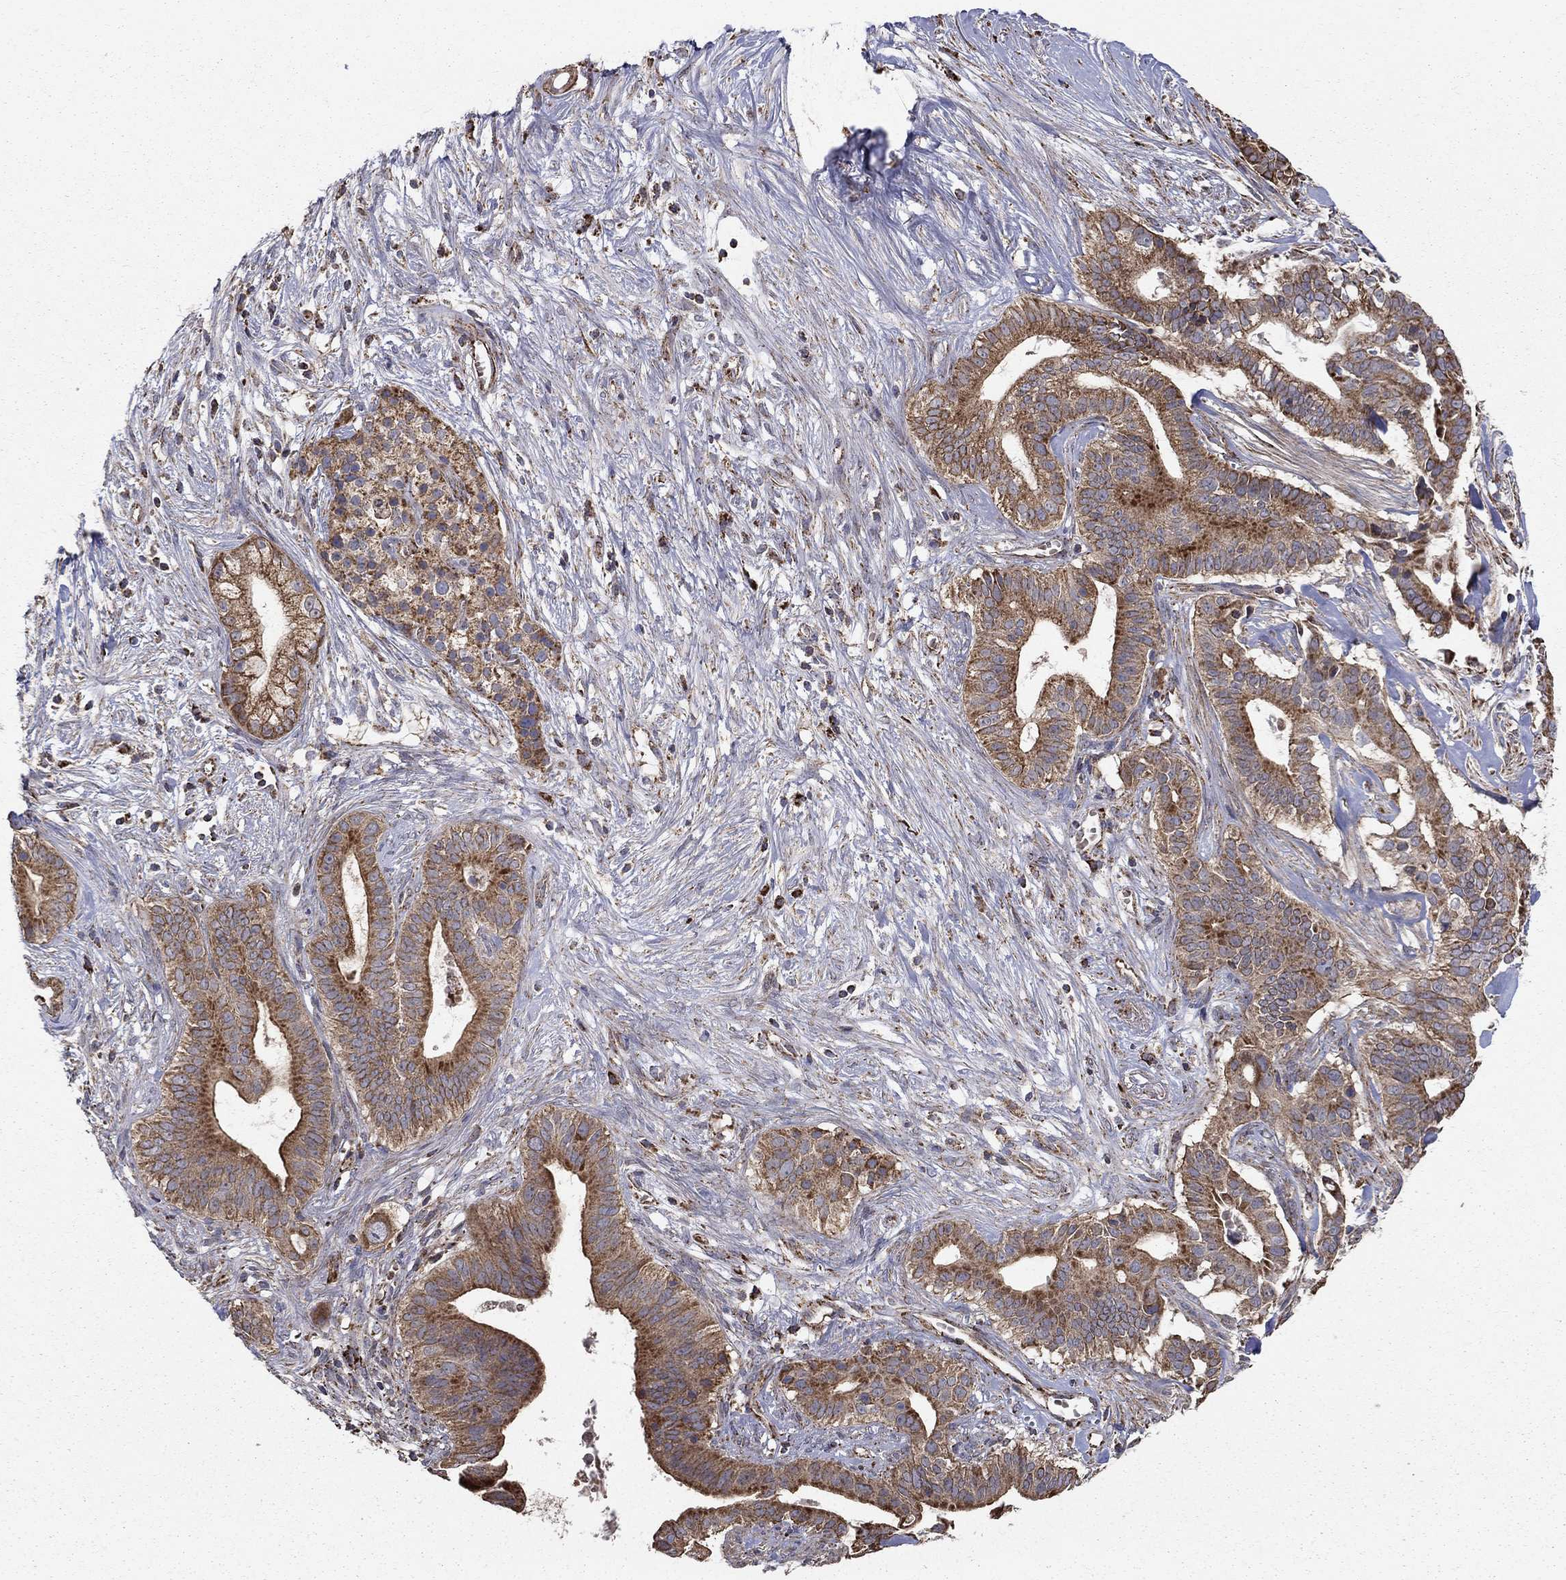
{"staining": {"intensity": "strong", "quantity": "25%-75%", "location": "cytoplasmic/membranous"}, "tissue": "pancreatic cancer", "cell_type": "Tumor cells", "image_type": "cancer", "snomed": [{"axis": "morphology", "description": "Adenocarcinoma, NOS"}, {"axis": "topography", "description": "Pancreas"}], "caption": "A brown stain shows strong cytoplasmic/membranous expression of a protein in human adenocarcinoma (pancreatic) tumor cells. The protein is stained brown, and the nuclei are stained in blue (DAB (3,3'-diaminobenzidine) IHC with brightfield microscopy, high magnification).", "gene": "NDUFS8", "patient": {"sex": "male", "age": 61}}